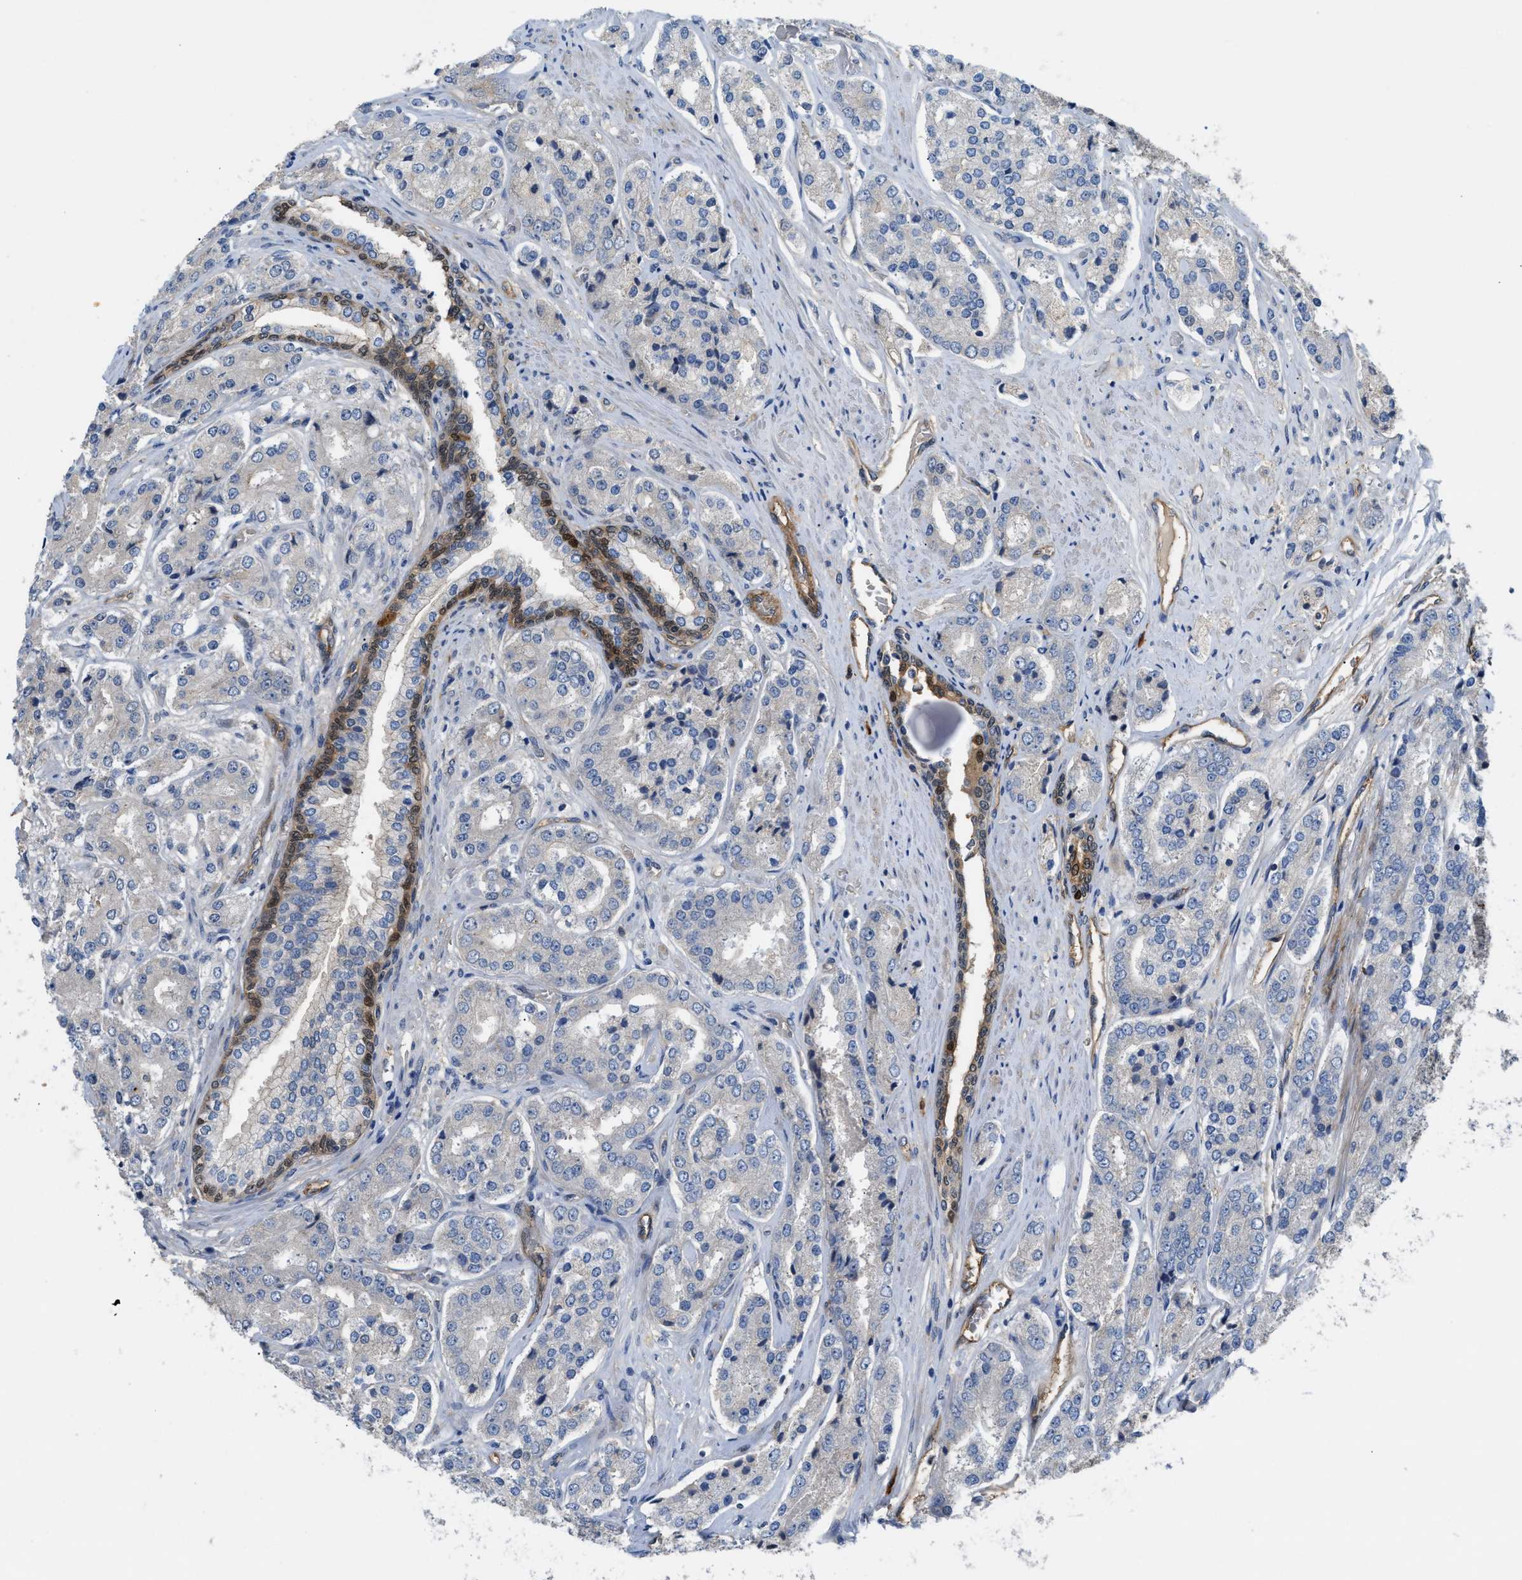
{"staining": {"intensity": "negative", "quantity": "none", "location": "none"}, "tissue": "prostate cancer", "cell_type": "Tumor cells", "image_type": "cancer", "snomed": [{"axis": "morphology", "description": "Adenocarcinoma, High grade"}, {"axis": "topography", "description": "Prostate"}], "caption": "This is a histopathology image of IHC staining of prostate cancer (high-grade adenocarcinoma), which shows no positivity in tumor cells. (Stains: DAB (3,3'-diaminobenzidine) immunohistochemistry (IHC) with hematoxylin counter stain, Microscopy: brightfield microscopy at high magnification).", "gene": "TRAK2", "patient": {"sex": "male", "age": 65}}